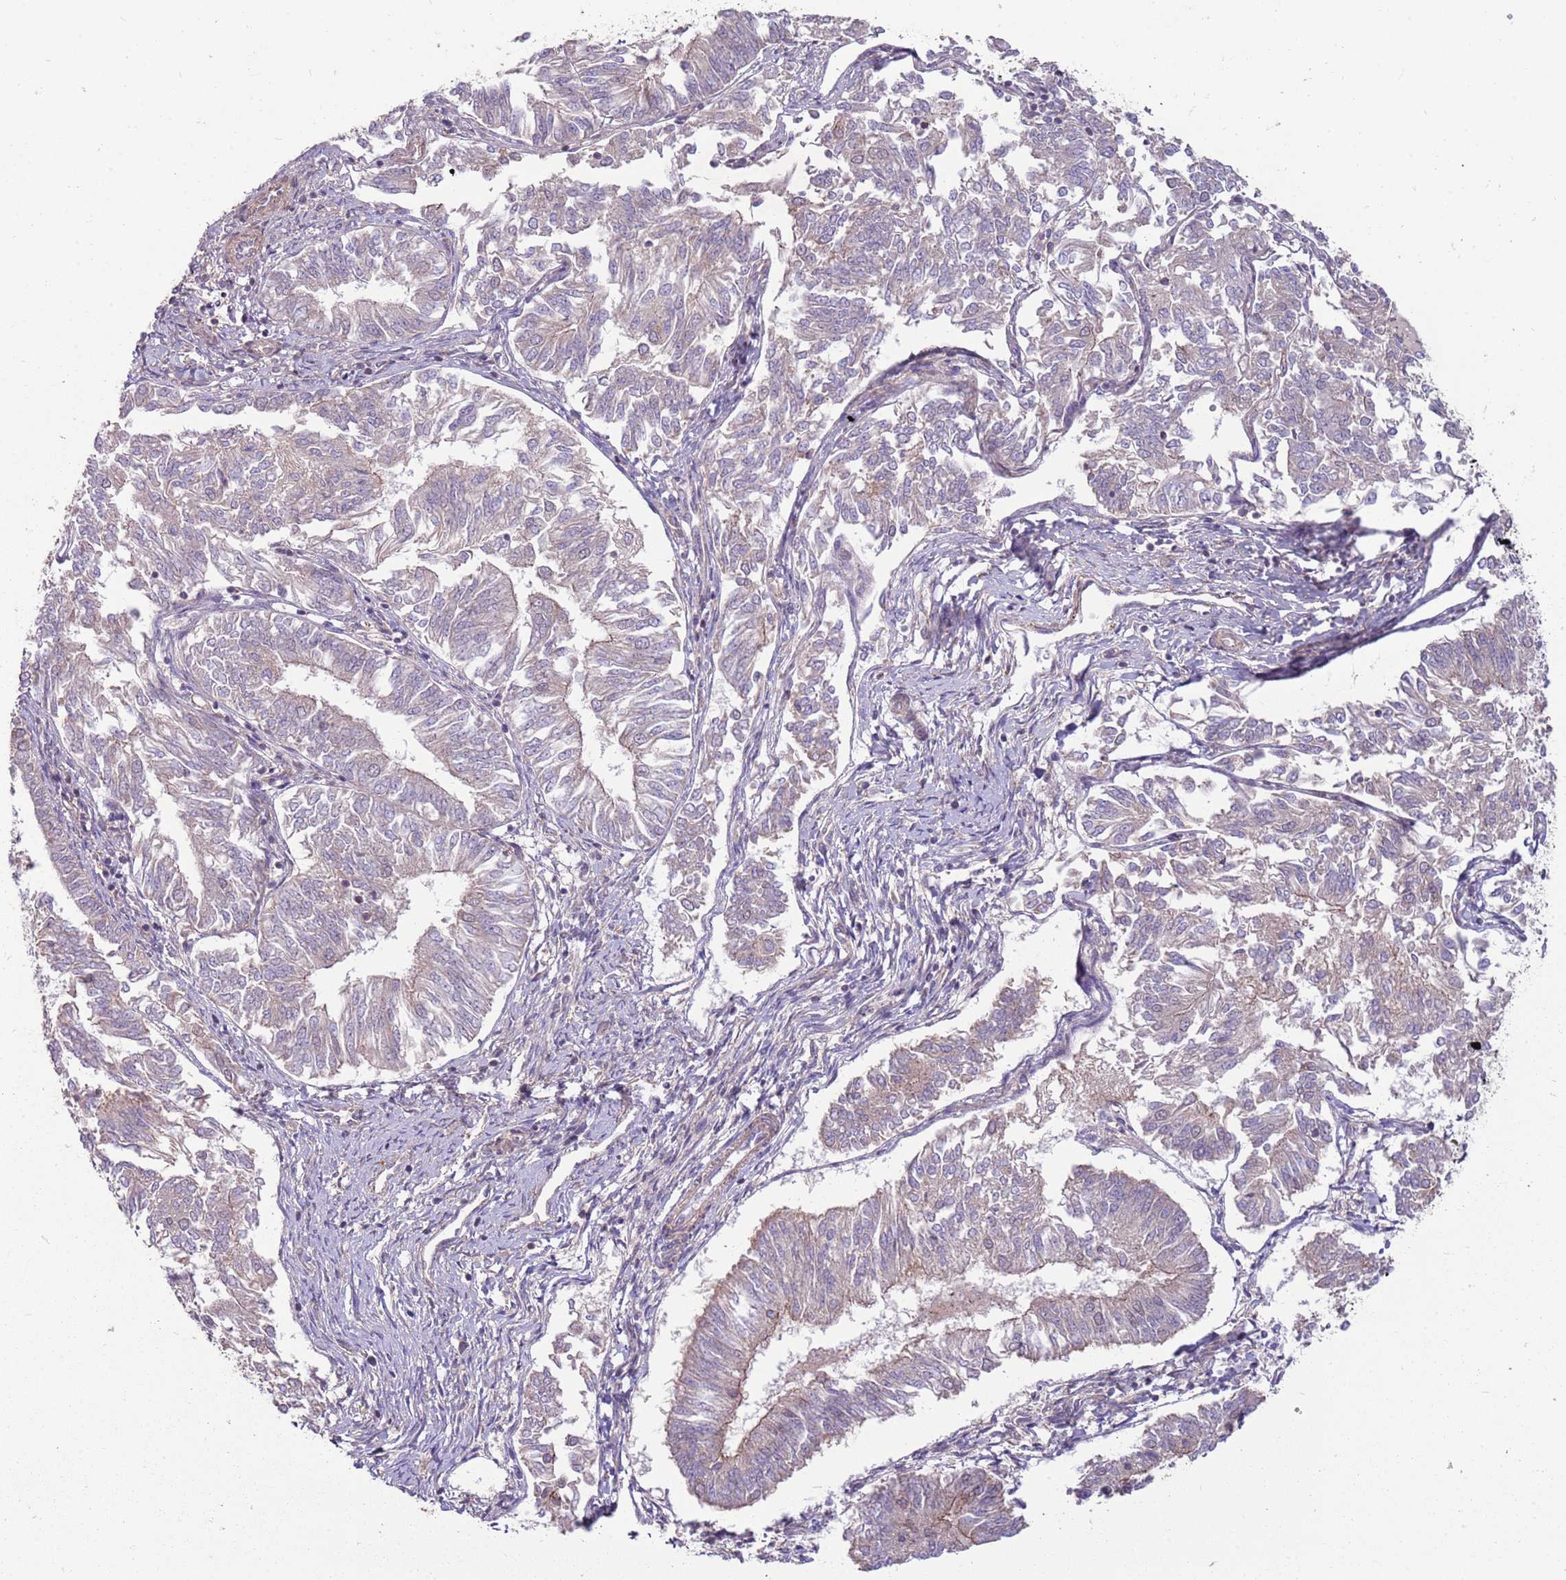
{"staining": {"intensity": "negative", "quantity": "none", "location": "none"}, "tissue": "endometrial cancer", "cell_type": "Tumor cells", "image_type": "cancer", "snomed": [{"axis": "morphology", "description": "Adenocarcinoma, NOS"}, {"axis": "topography", "description": "Endometrium"}], "caption": "The histopathology image reveals no significant staining in tumor cells of endometrial cancer (adenocarcinoma).", "gene": "SPATA31D1", "patient": {"sex": "female", "age": 58}}